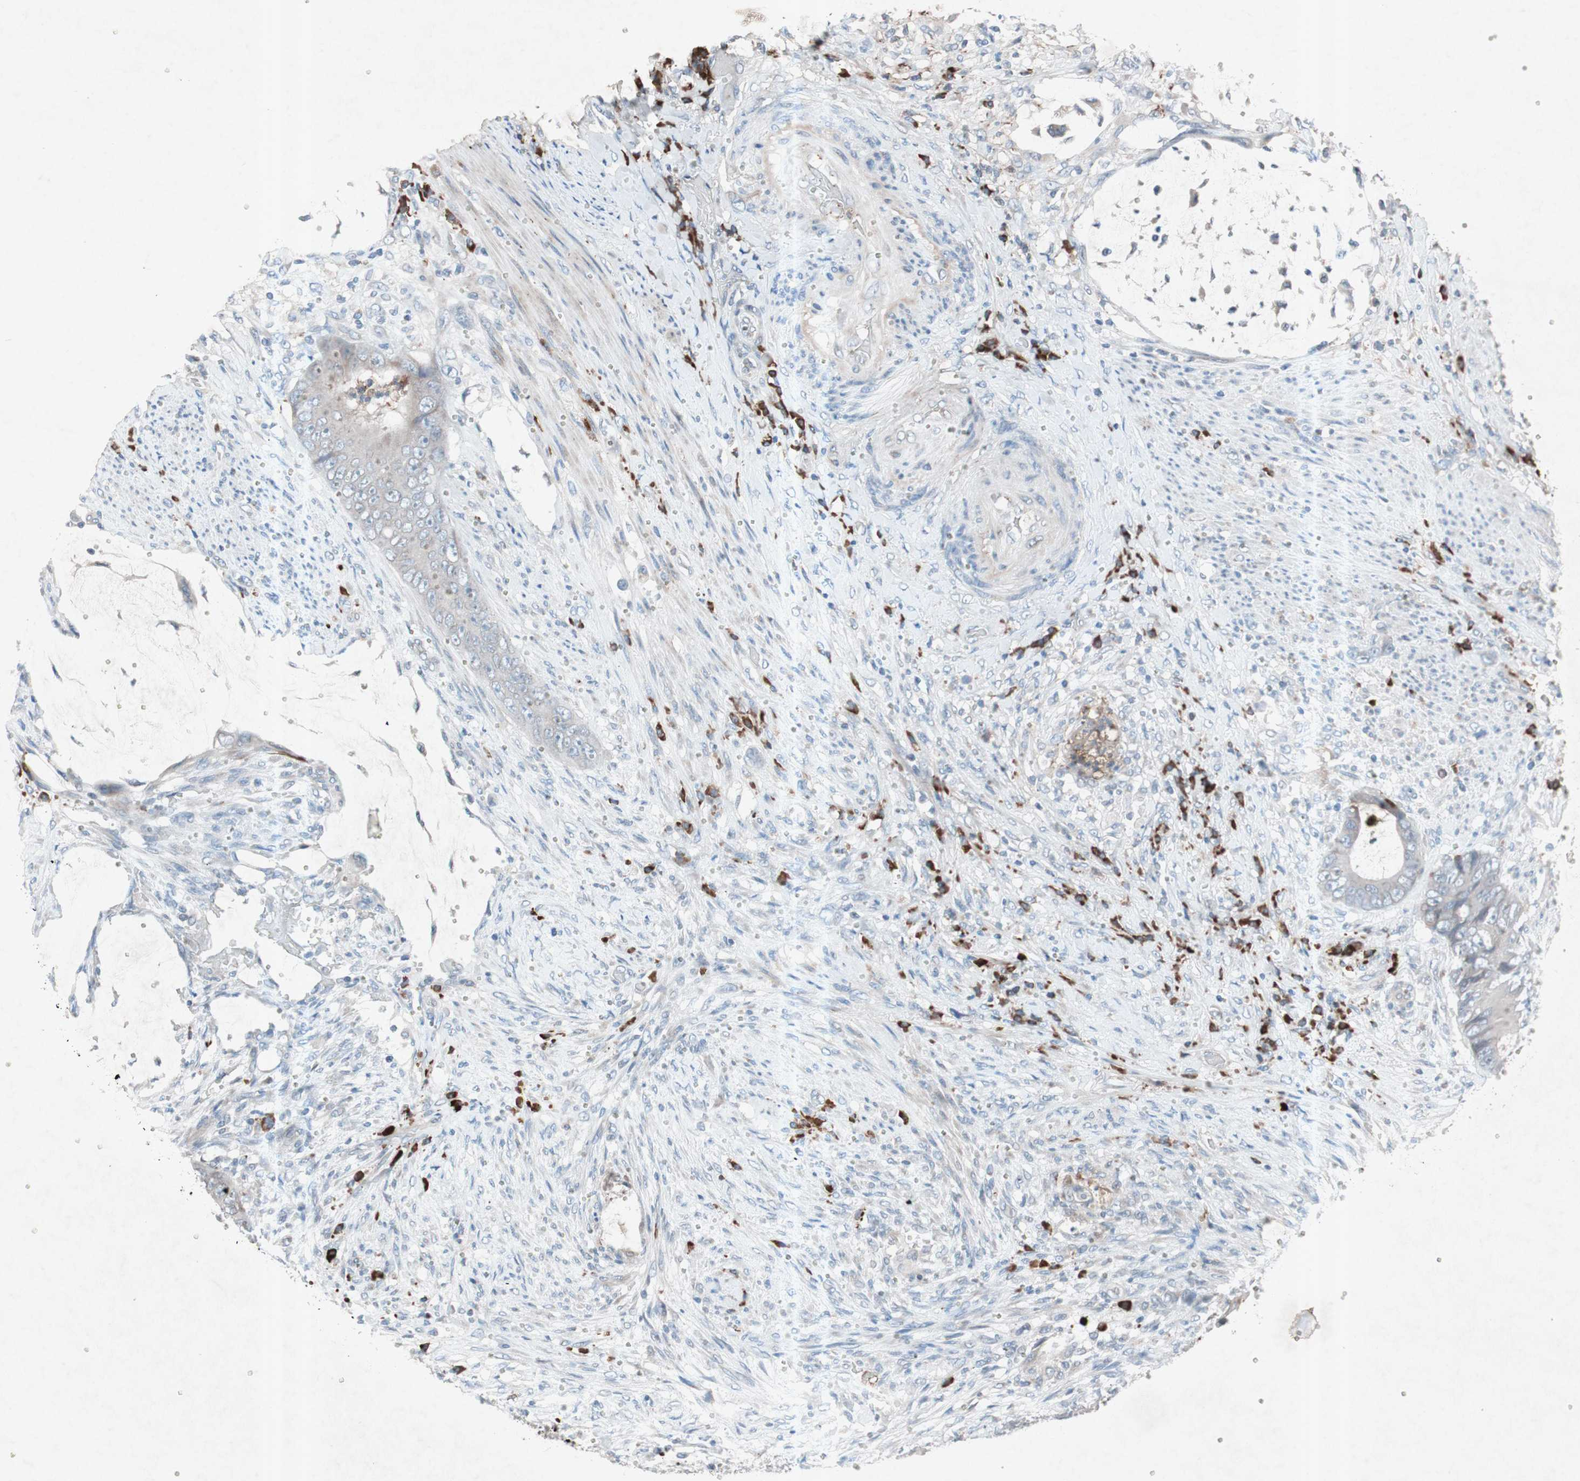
{"staining": {"intensity": "weak", "quantity": "25%-75%", "location": "cytoplasmic/membranous"}, "tissue": "colorectal cancer", "cell_type": "Tumor cells", "image_type": "cancer", "snomed": [{"axis": "morphology", "description": "Adenocarcinoma, NOS"}, {"axis": "topography", "description": "Rectum"}], "caption": "A brown stain shows weak cytoplasmic/membranous staining of a protein in adenocarcinoma (colorectal) tumor cells.", "gene": "GRB7", "patient": {"sex": "female", "age": 77}}